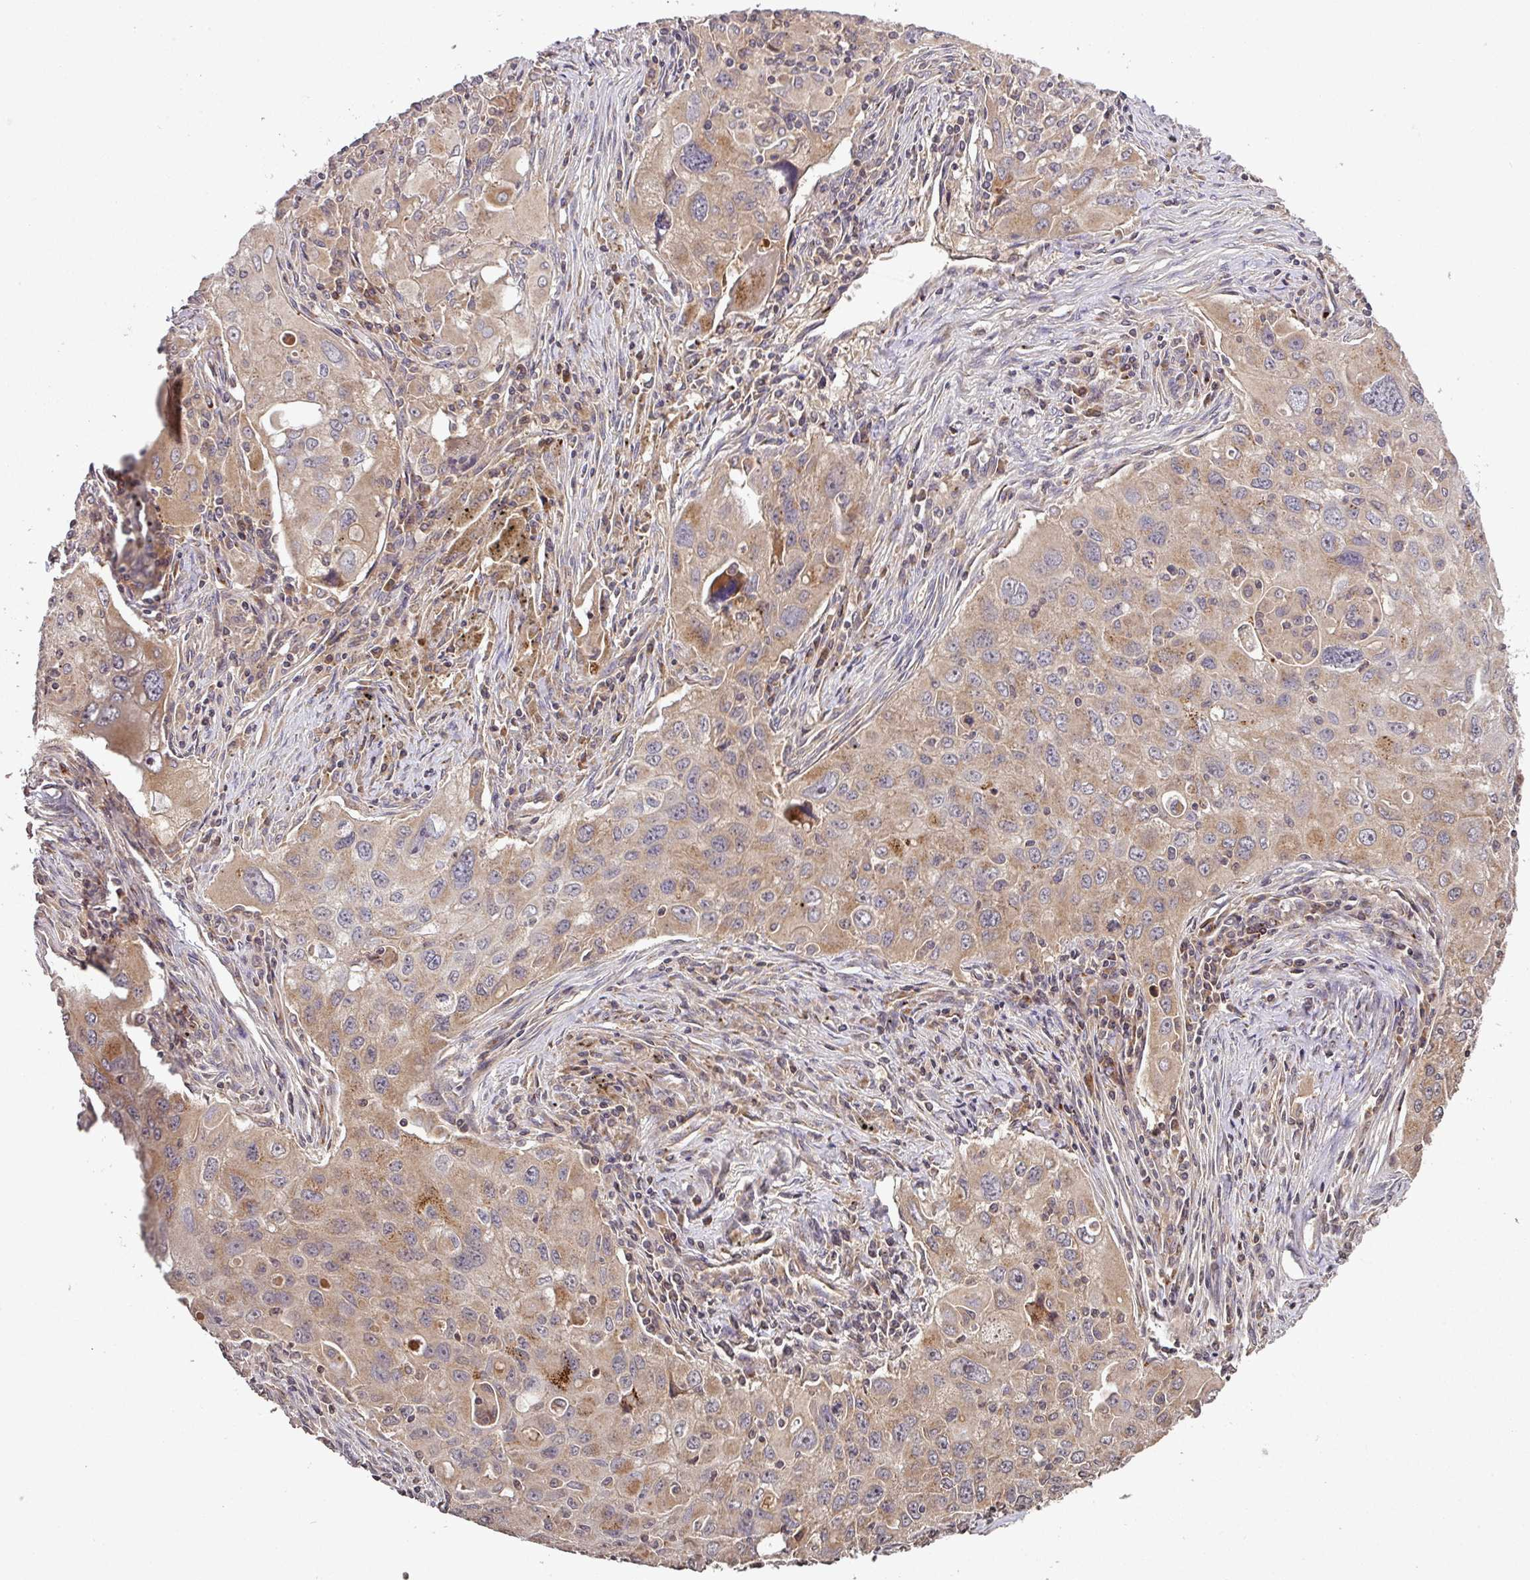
{"staining": {"intensity": "moderate", "quantity": "<25%", "location": "cytoplasmic/membranous"}, "tissue": "lung cancer", "cell_type": "Tumor cells", "image_type": "cancer", "snomed": [{"axis": "morphology", "description": "Adenocarcinoma, NOS"}, {"axis": "morphology", "description": "Adenocarcinoma, metastatic, NOS"}, {"axis": "topography", "description": "Lymph node"}, {"axis": "topography", "description": "Lung"}], "caption": "Moderate cytoplasmic/membranous staining is appreciated in approximately <25% of tumor cells in lung cancer. (Stains: DAB in brown, nuclei in blue, Microscopy: brightfield microscopy at high magnification).", "gene": "MRRF", "patient": {"sex": "female", "age": 42}}